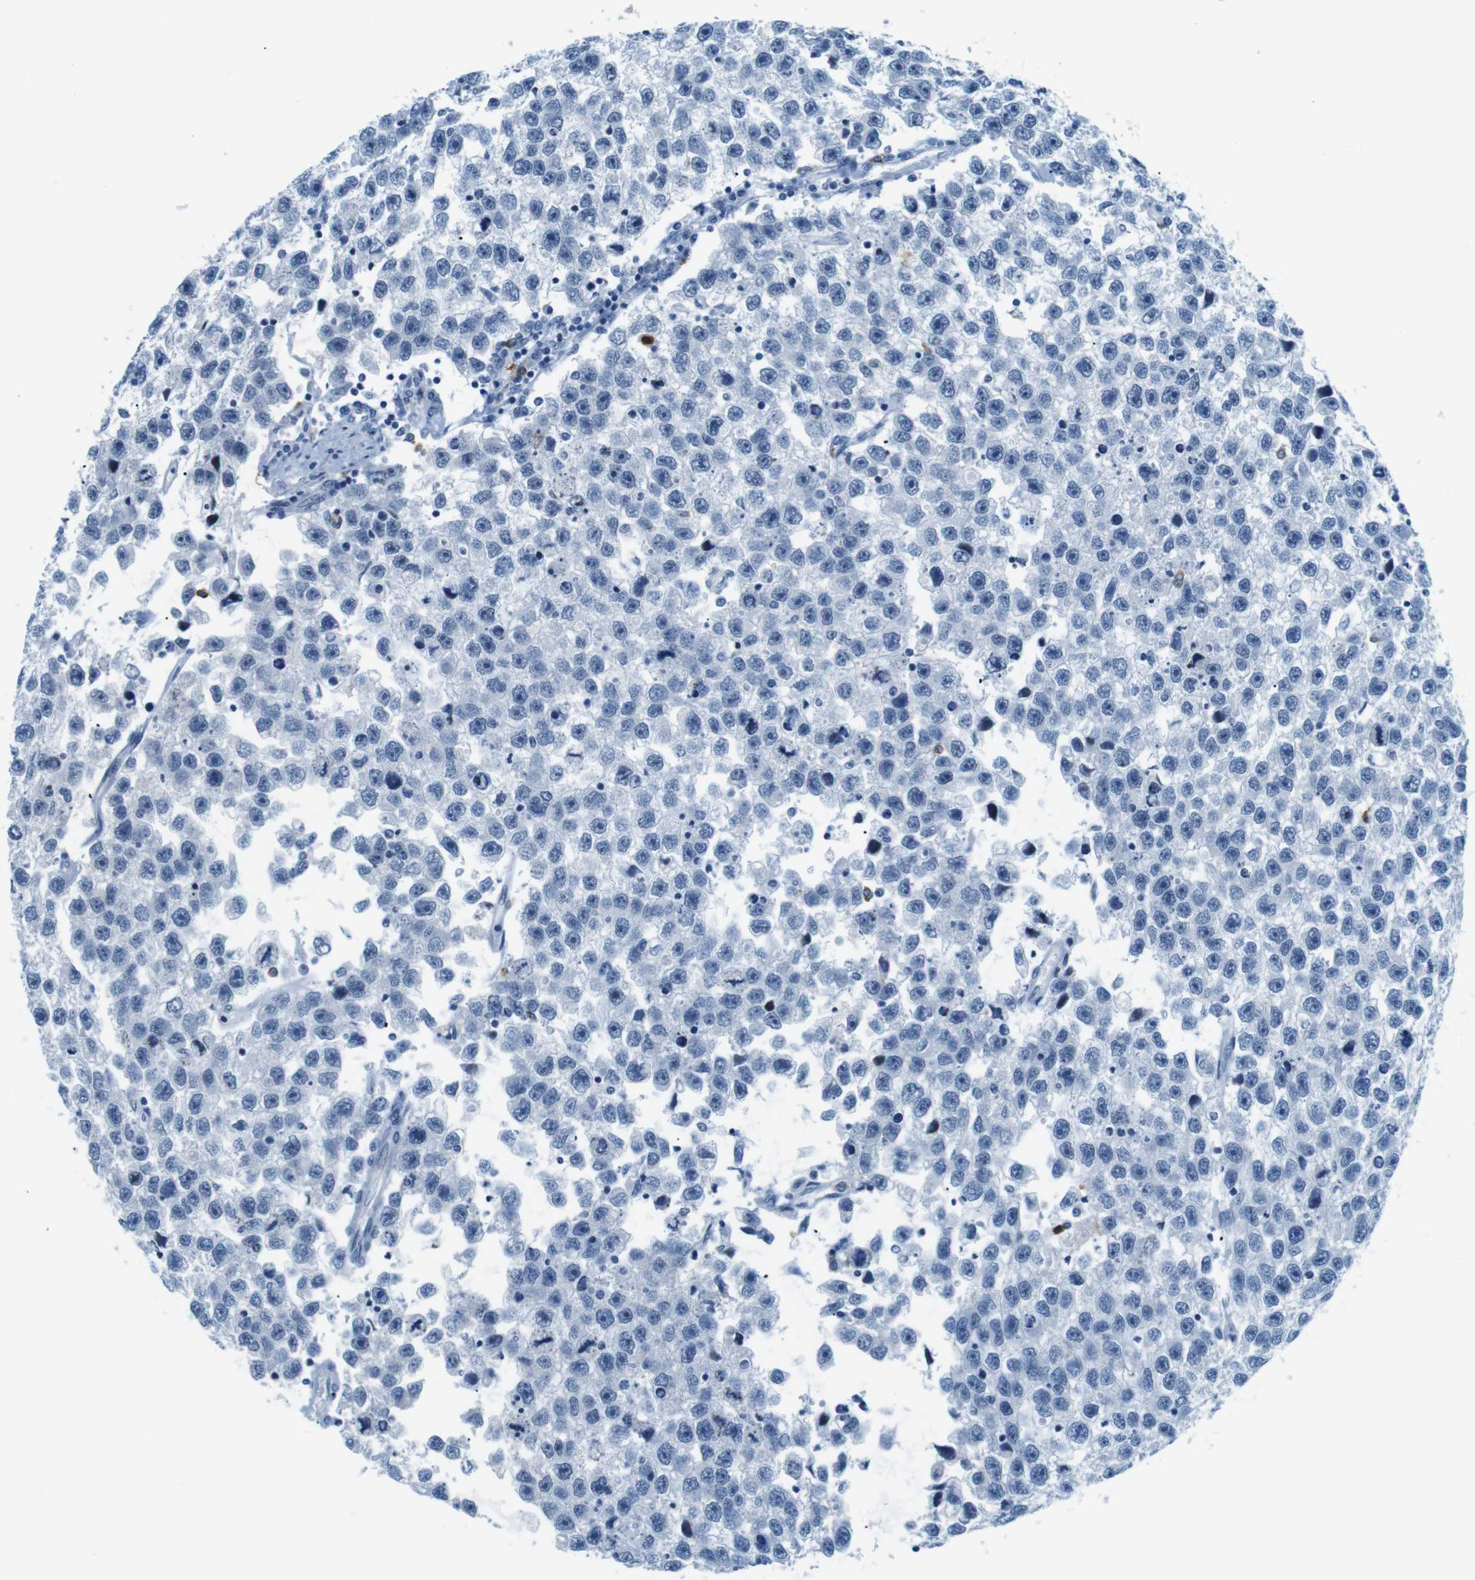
{"staining": {"intensity": "negative", "quantity": "none", "location": "none"}, "tissue": "testis cancer", "cell_type": "Tumor cells", "image_type": "cancer", "snomed": [{"axis": "morphology", "description": "Seminoma, NOS"}, {"axis": "topography", "description": "Testis"}], "caption": "Histopathology image shows no significant protein positivity in tumor cells of testis seminoma.", "gene": "MCEMP1", "patient": {"sex": "male", "age": 33}}